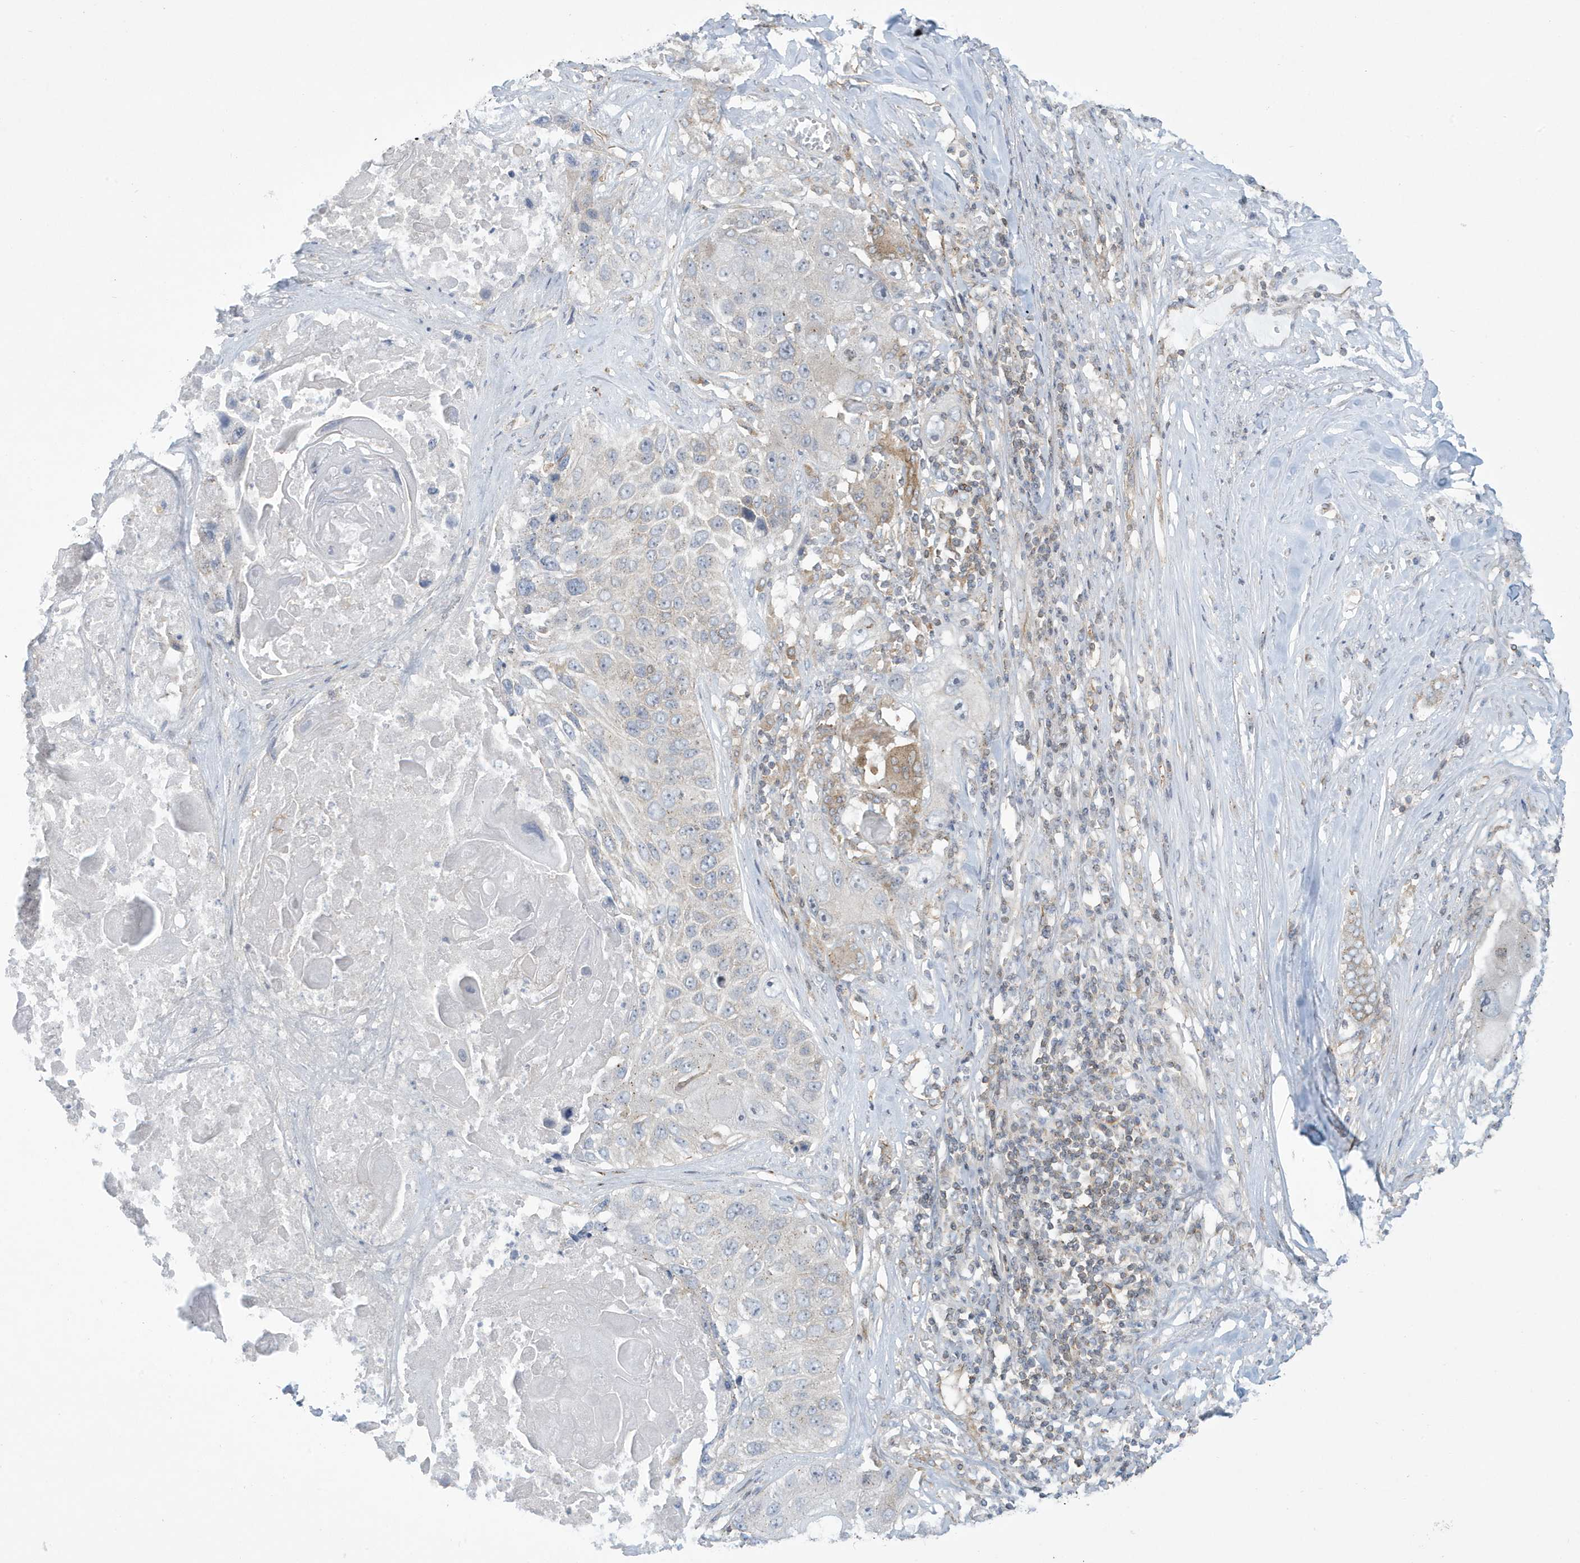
{"staining": {"intensity": "negative", "quantity": "none", "location": "none"}, "tissue": "lung cancer", "cell_type": "Tumor cells", "image_type": "cancer", "snomed": [{"axis": "morphology", "description": "Squamous cell carcinoma, NOS"}, {"axis": "topography", "description": "Lung"}], "caption": "Immunohistochemistry photomicrograph of neoplastic tissue: lung squamous cell carcinoma stained with DAB reveals no significant protein staining in tumor cells.", "gene": "SLAMF9", "patient": {"sex": "male", "age": 61}}